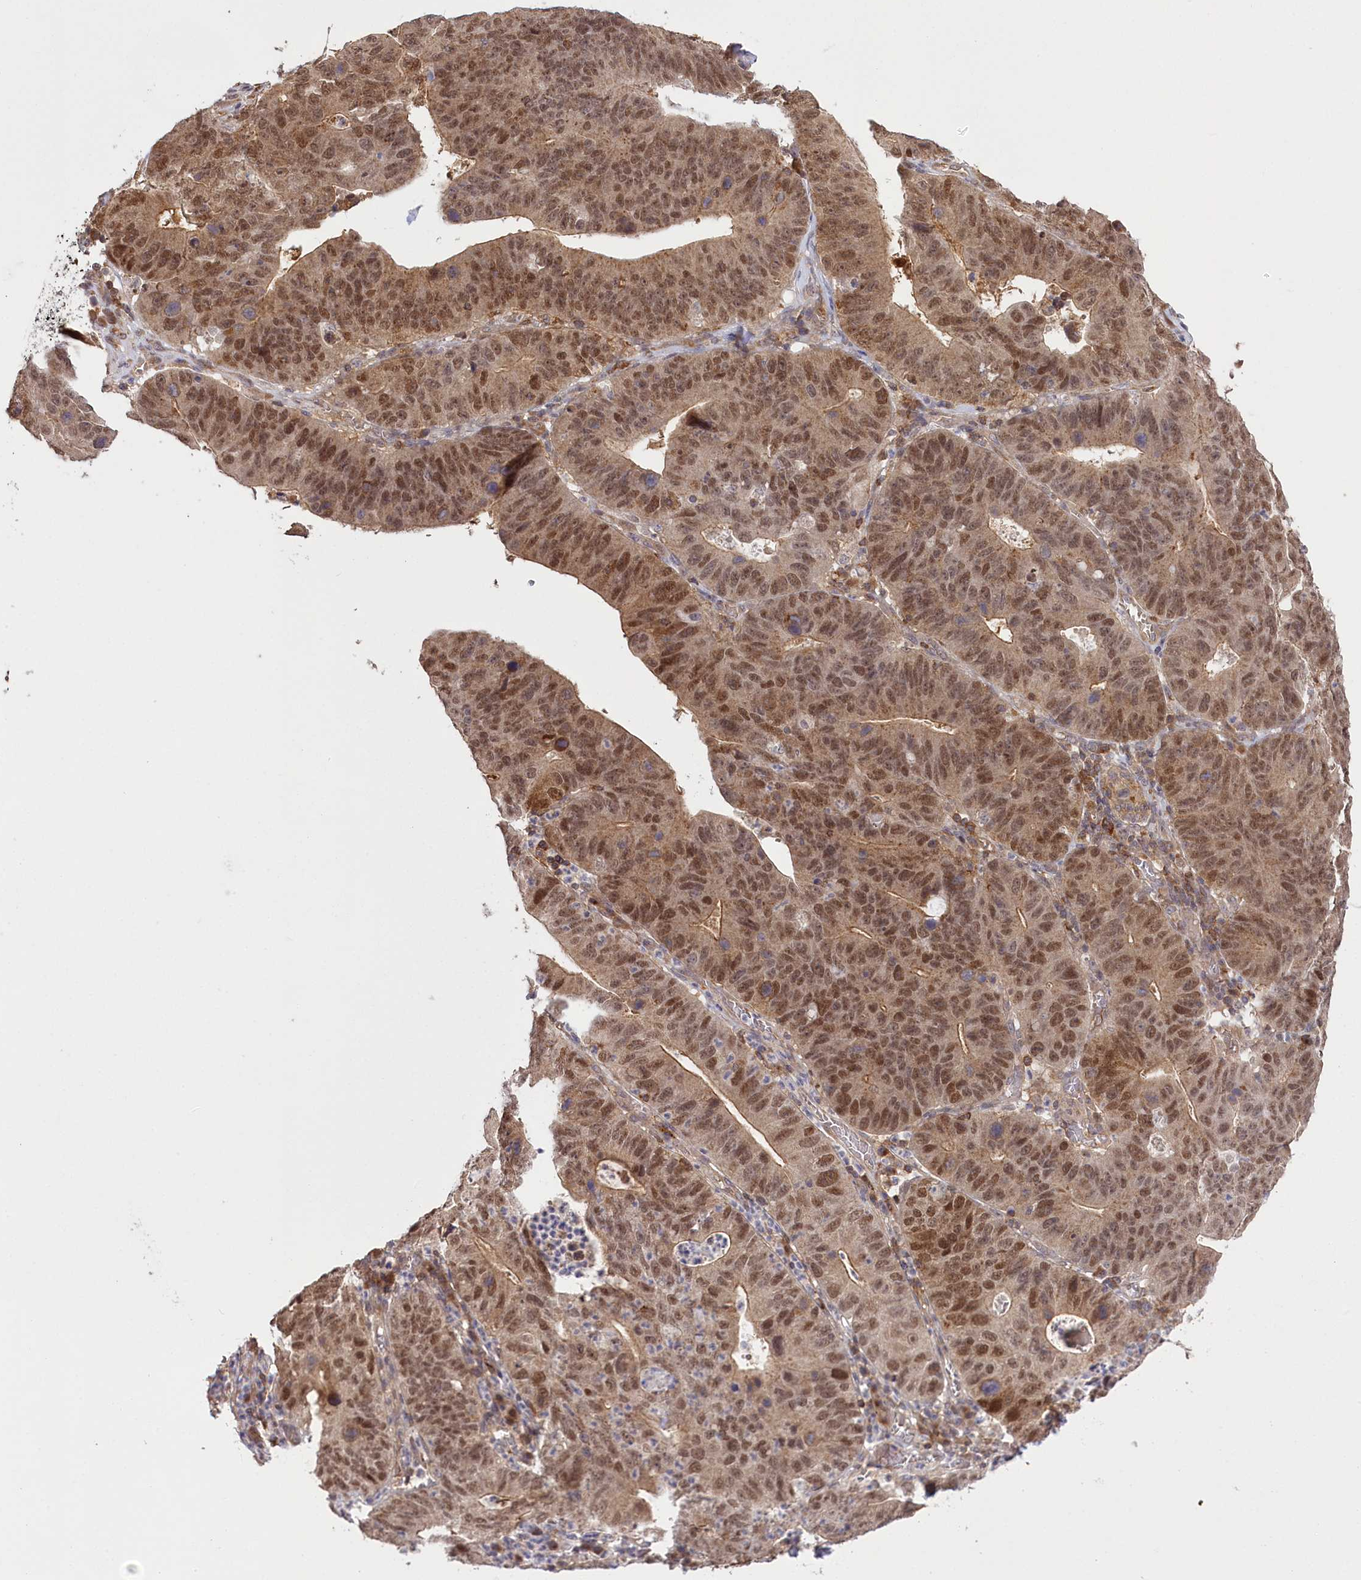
{"staining": {"intensity": "moderate", "quantity": ">75%", "location": "nuclear"}, "tissue": "stomach cancer", "cell_type": "Tumor cells", "image_type": "cancer", "snomed": [{"axis": "morphology", "description": "Adenocarcinoma, NOS"}, {"axis": "topography", "description": "Stomach"}], "caption": "There is medium levels of moderate nuclear staining in tumor cells of stomach adenocarcinoma, as demonstrated by immunohistochemical staining (brown color).", "gene": "CCDC91", "patient": {"sex": "male", "age": 59}}